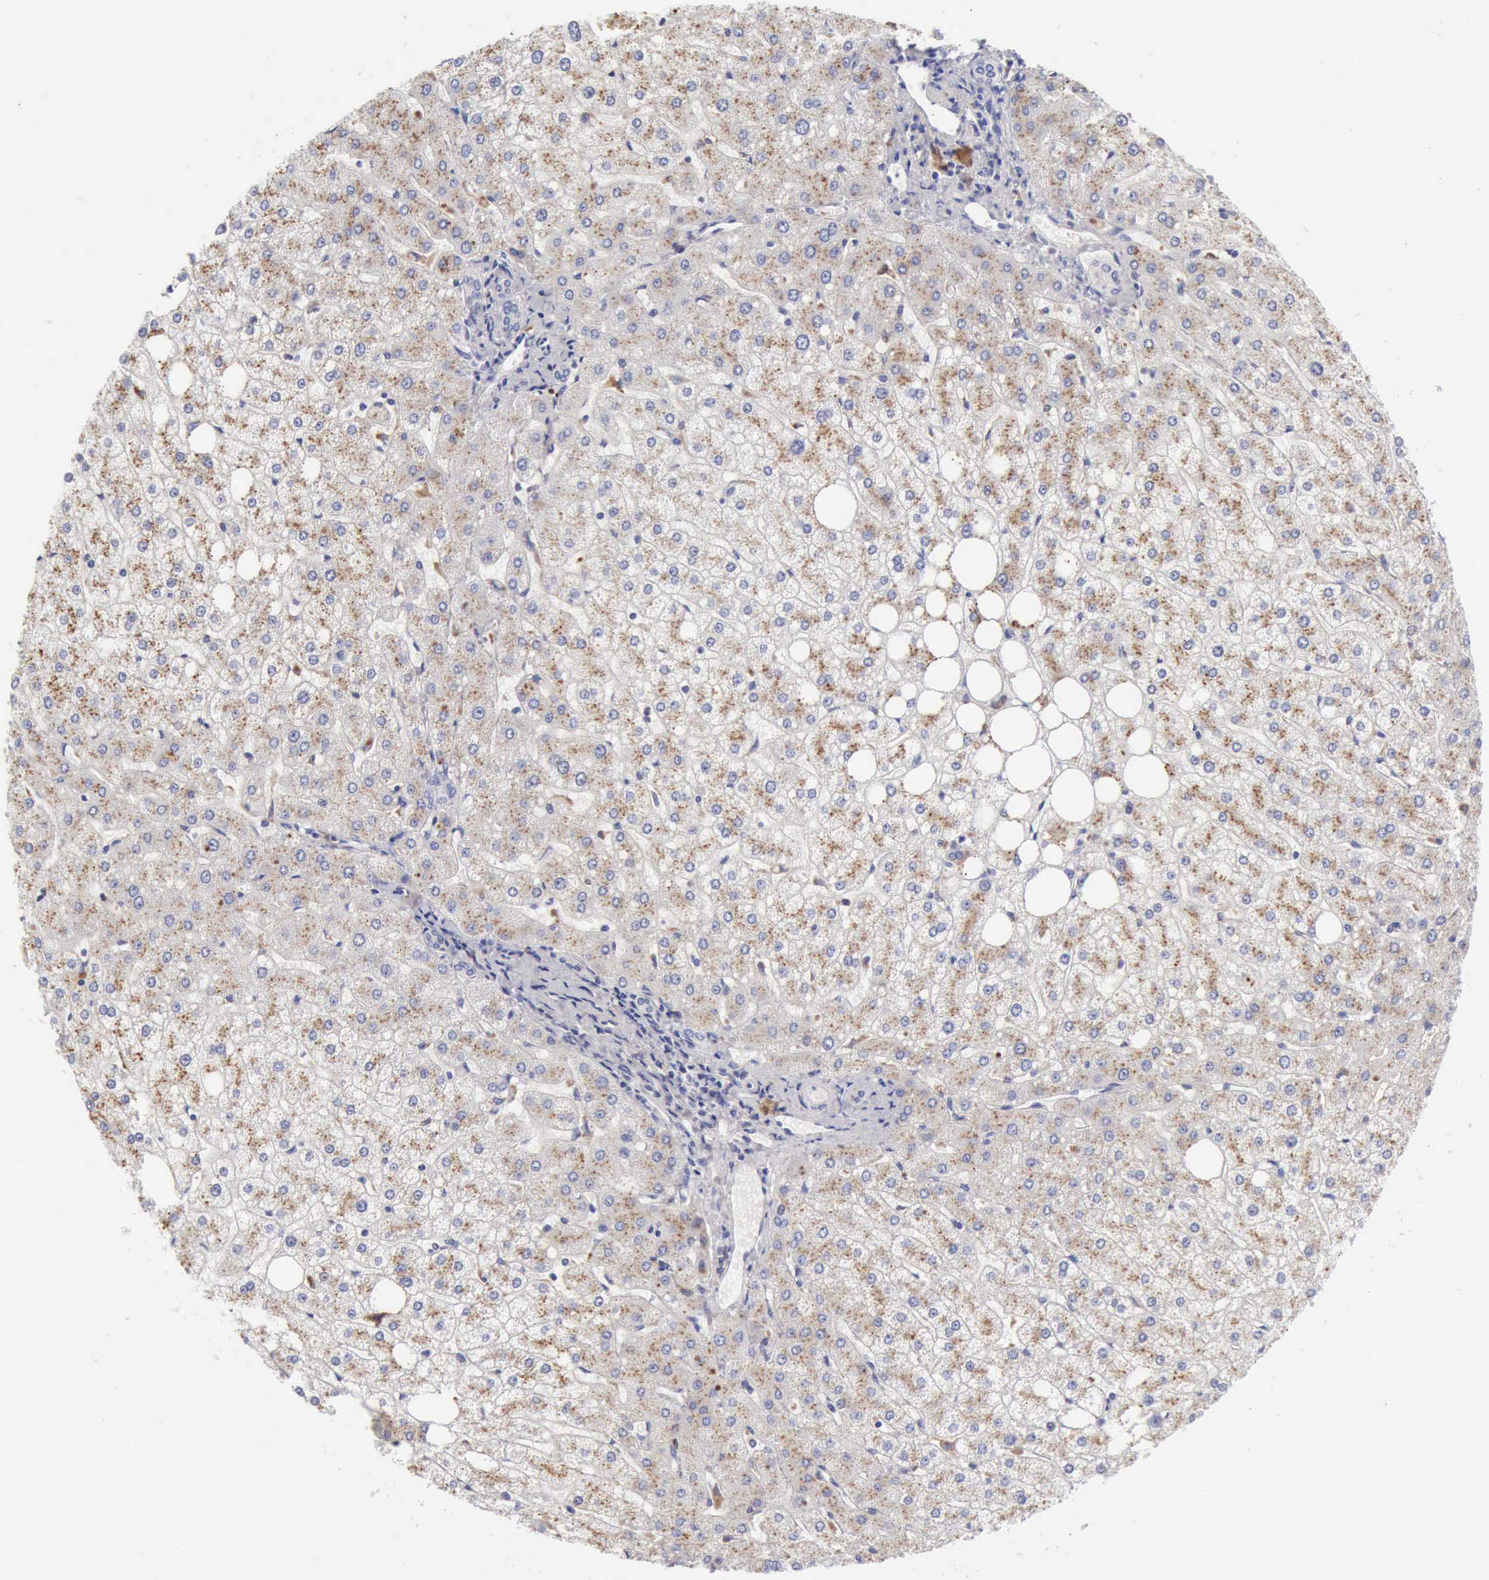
{"staining": {"intensity": "negative", "quantity": "none", "location": "none"}, "tissue": "liver", "cell_type": "Cholangiocytes", "image_type": "normal", "snomed": [{"axis": "morphology", "description": "Normal tissue, NOS"}, {"axis": "topography", "description": "Liver"}], "caption": "The IHC micrograph has no significant positivity in cholangiocytes of liver.", "gene": "CTSS", "patient": {"sex": "male", "age": 35}}